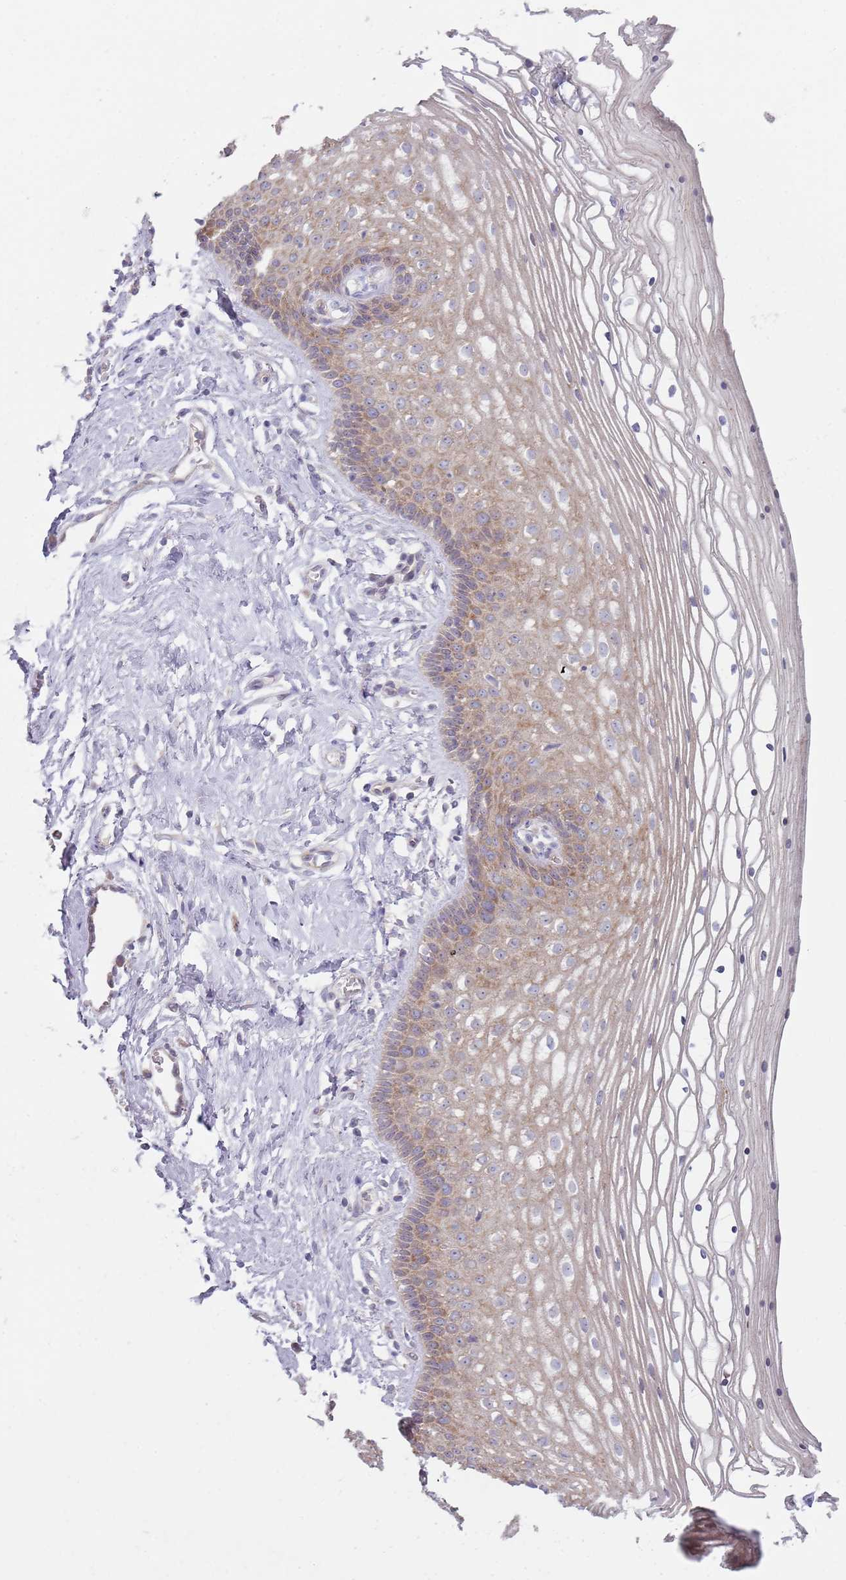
{"staining": {"intensity": "weak", "quantity": "25%-75%", "location": "cytoplasmic/membranous"}, "tissue": "vagina", "cell_type": "Squamous epithelial cells", "image_type": "normal", "snomed": [{"axis": "morphology", "description": "Normal tissue, NOS"}, {"axis": "topography", "description": "Vagina"}], "caption": "Weak cytoplasmic/membranous protein positivity is appreciated in about 25%-75% of squamous epithelial cells in vagina. The staining was performed using DAB to visualize the protein expression in brown, while the nuclei were stained in blue with hematoxylin (Magnification: 20x).", "gene": "SLC26A6", "patient": {"sex": "female", "age": 46}}